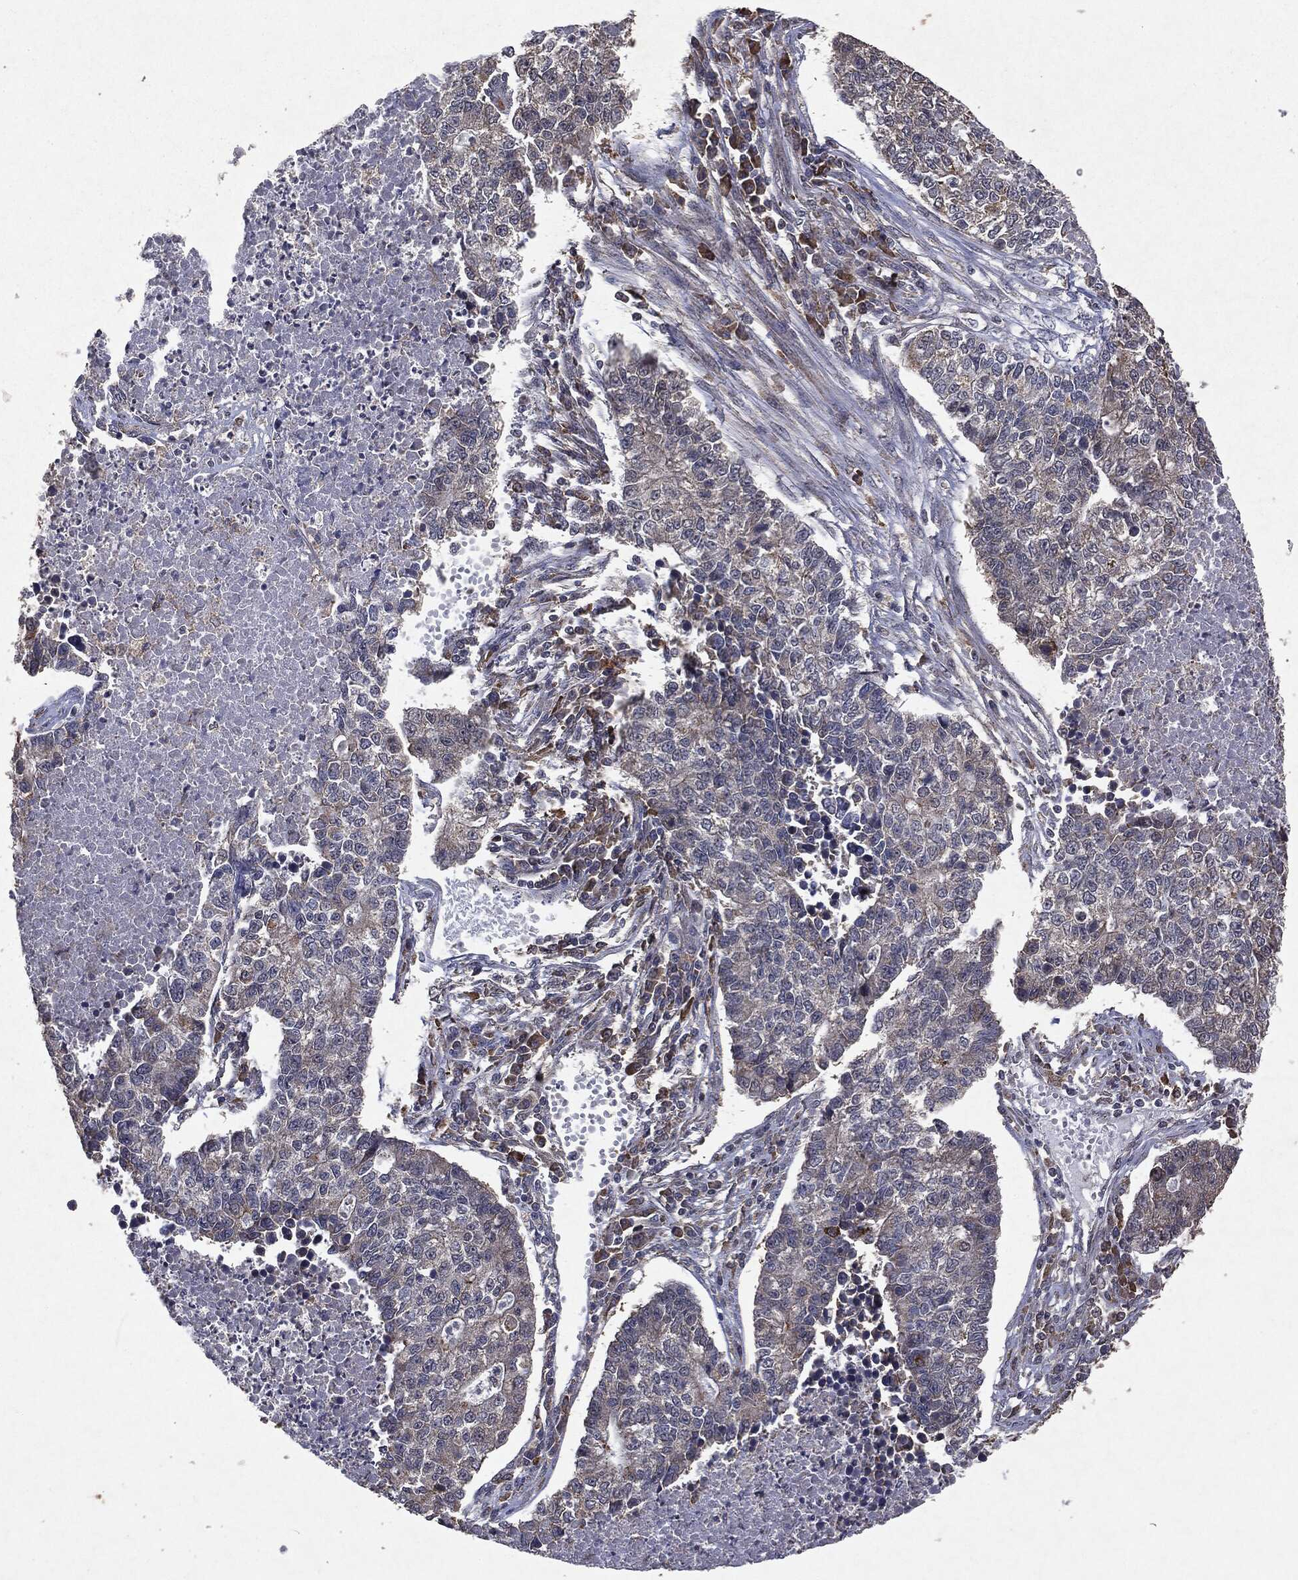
{"staining": {"intensity": "negative", "quantity": "none", "location": "none"}, "tissue": "lung cancer", "cell_type": "Tumor cells", "image_type": "cancer", "snomed": [{"axis": "morphology", "description": "Adenocarcinoma, NOS"}, {"axis": "topography", "description": "Lung"}], "caption": "An immunohistochemistry micrograph of lung cancer is shown. There is no staining in tumor cells of lung cancer.", "gene": "PTEN", "patient": {"sex": "male", "age": 57}}